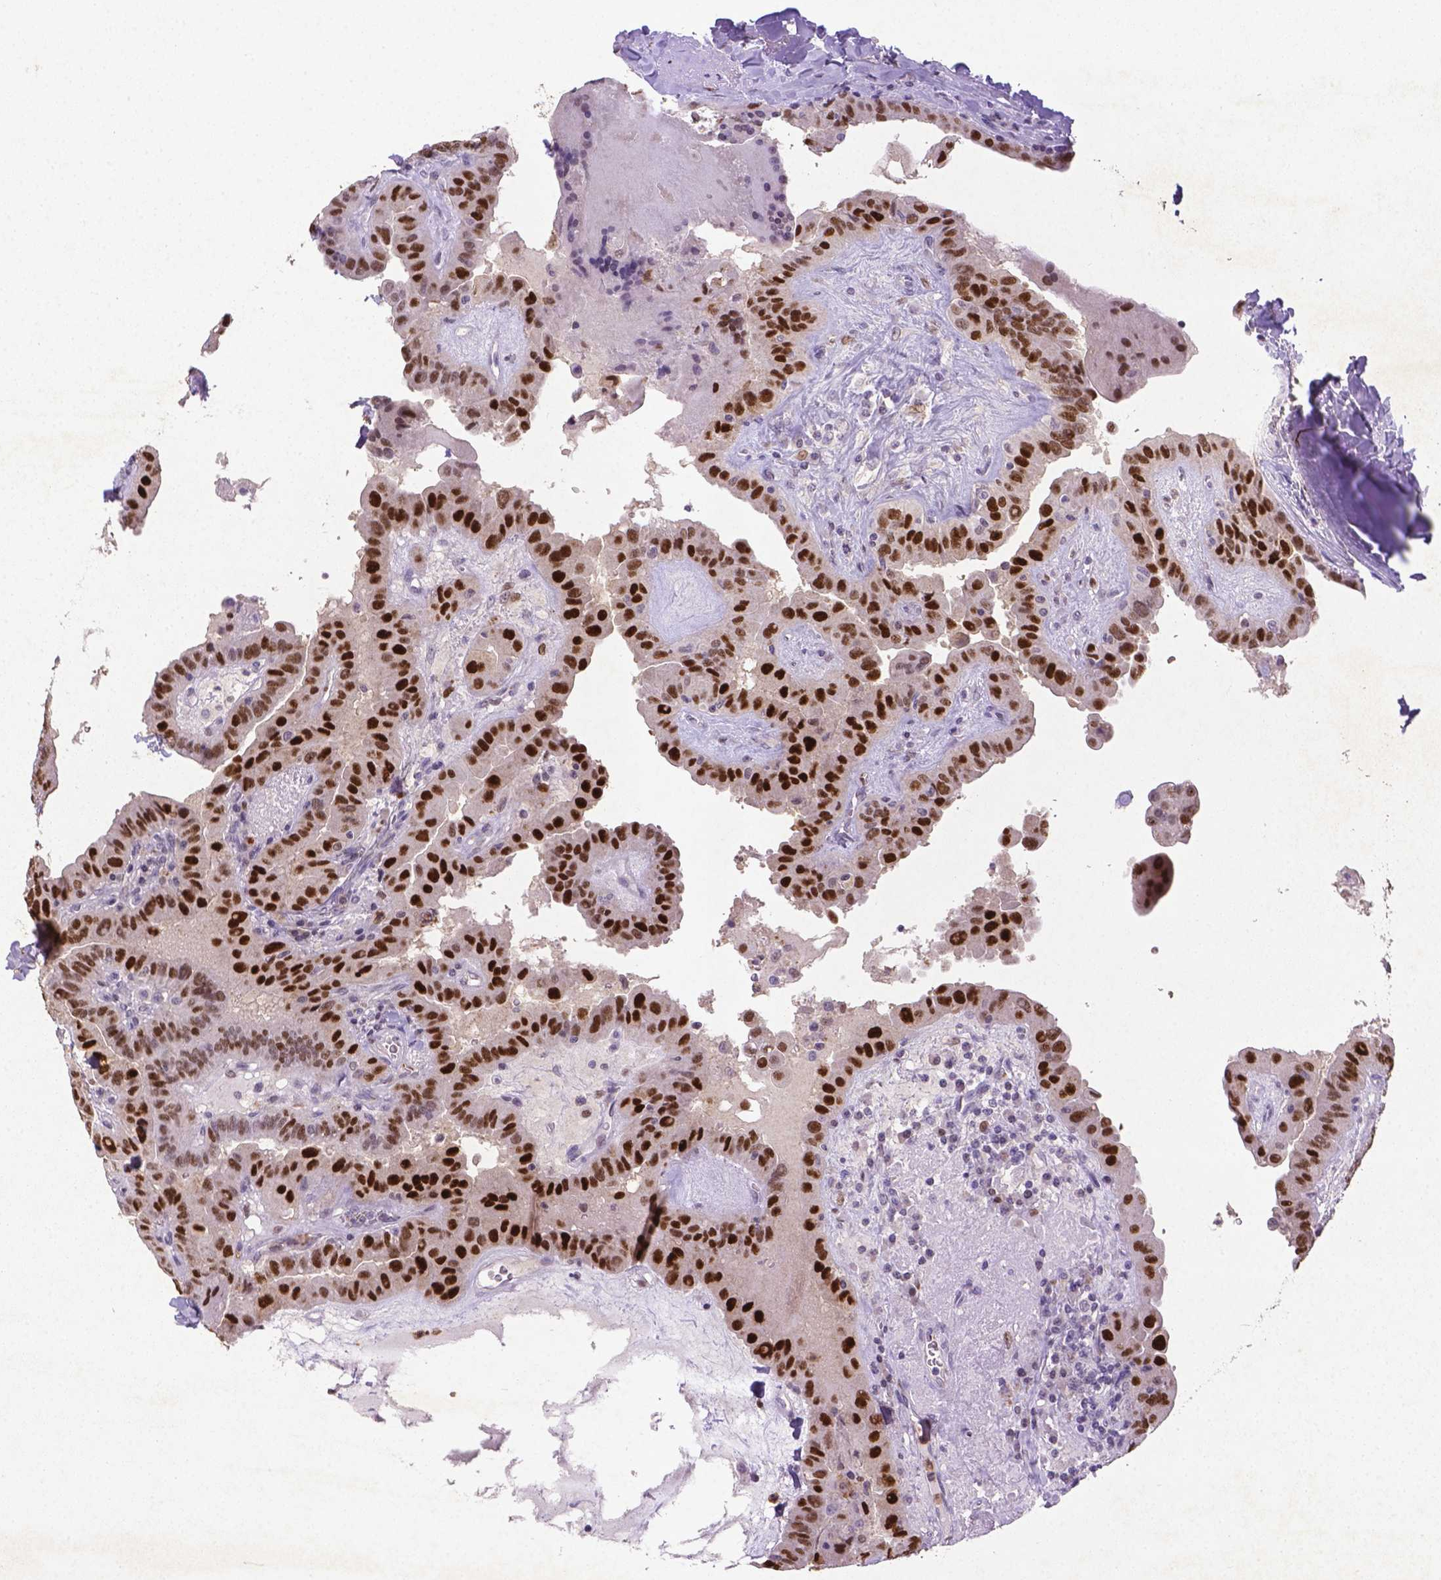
{"staining": {"intensity": "strong", "quantity": ">75%", "location": "nuclear"}, "tissue": "thyroid cancer", "cell_type": "Tumor cells", "image_type": "cancer", "snomed": [{"axis": "morphology", "description": "Papillary adenocarcinoma, NOS"}, {"axis": "topography", "description": "Thyroid gland"}], "caption": "Thyroid cancer was stained to show a protein in brown. There is high levels of strong nuclear staining in about >75% of tumor cells.", "gene": "CDKN1A", "patient": {"sex": "female", "age": 37}}